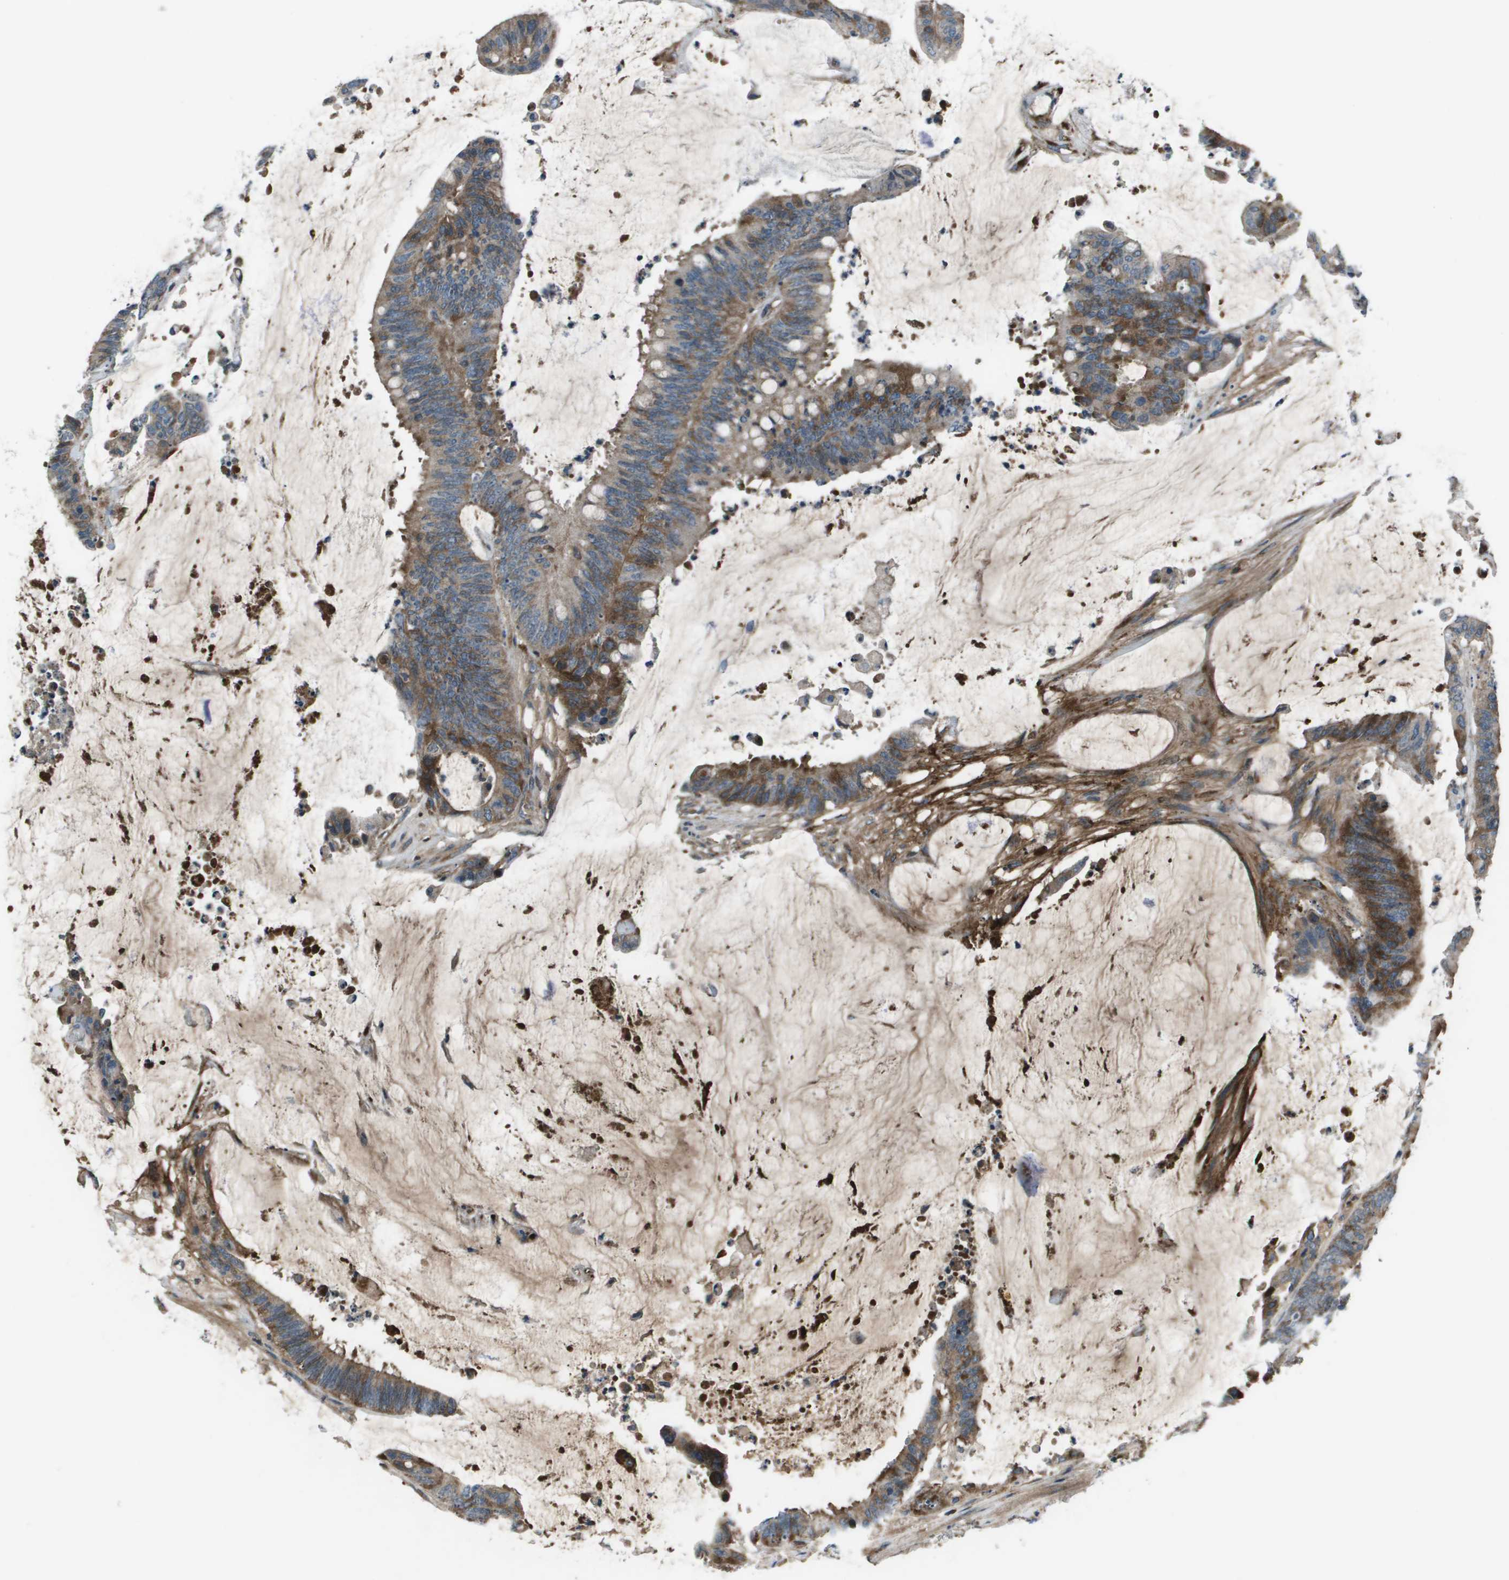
{"staining": {"intensity": "moderate", "quantity": "25%-75%", "location": "cytoplasmic/membranous"}, "tissue": "colorectal cancer", "cell_type": "Tumor cells", "image_type": "cancer", "snomed": [{"axis": "morphology", "description": "Adenocarcinoma, NOS"}, {"axis": "topography", "description": "Rectum"}], "caption": "Immunohistochemistry image of human colorectal cancer stained for a protein (brown), which reveals medium levels of moderate cytoplasmic/membranous expression in about 25%-75% of tumor cells.", "gene": "PCOLCE", "patient": {"sex": "female", "age": 66}}